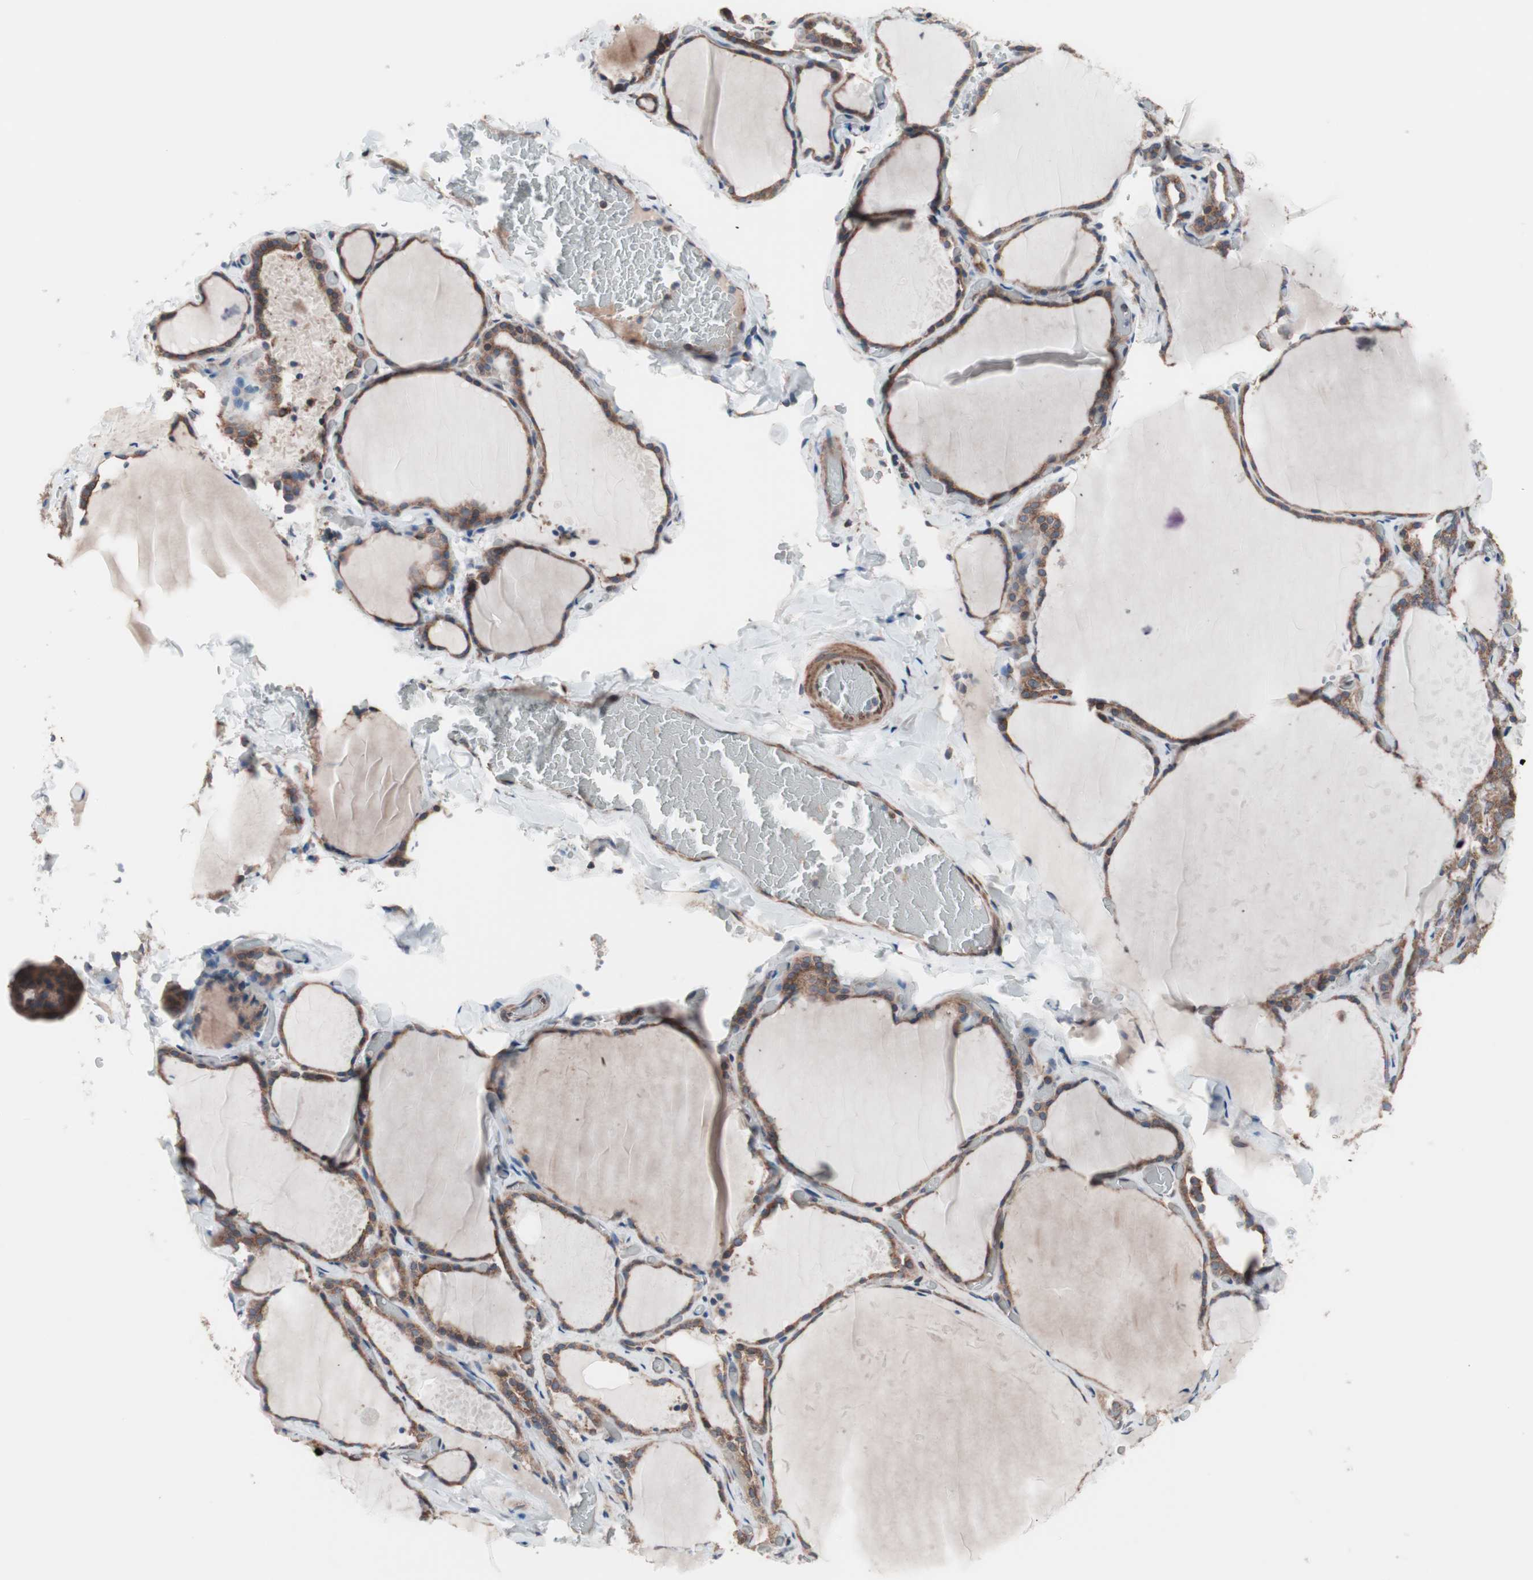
{"staining": {"intensity": "moderate", "quantity": ">75%", "location": "cytoplasmic/membranous"}, "tissue": "thyroid gland", "cell_type": "Glandular cells", "image_type": "normal", "snomed": [{"axis": "morphology", "description": "Normal tissue, NOS"}, {"axis": "topography", "description": "Thyroid gland"}], "caption": "Moderate cytoplasmic/membranous protein expression is identified in approximately >75% of glandular cells in thyroid gland. (Stains: DAB (3,3'-diaminobenzidine) in brown, nuclei in blue, Microscopy: brightfield microscopy at high magnification).", "gene": "CTTNBP2NL", "patient": {"sex": "female", "age": 22}}